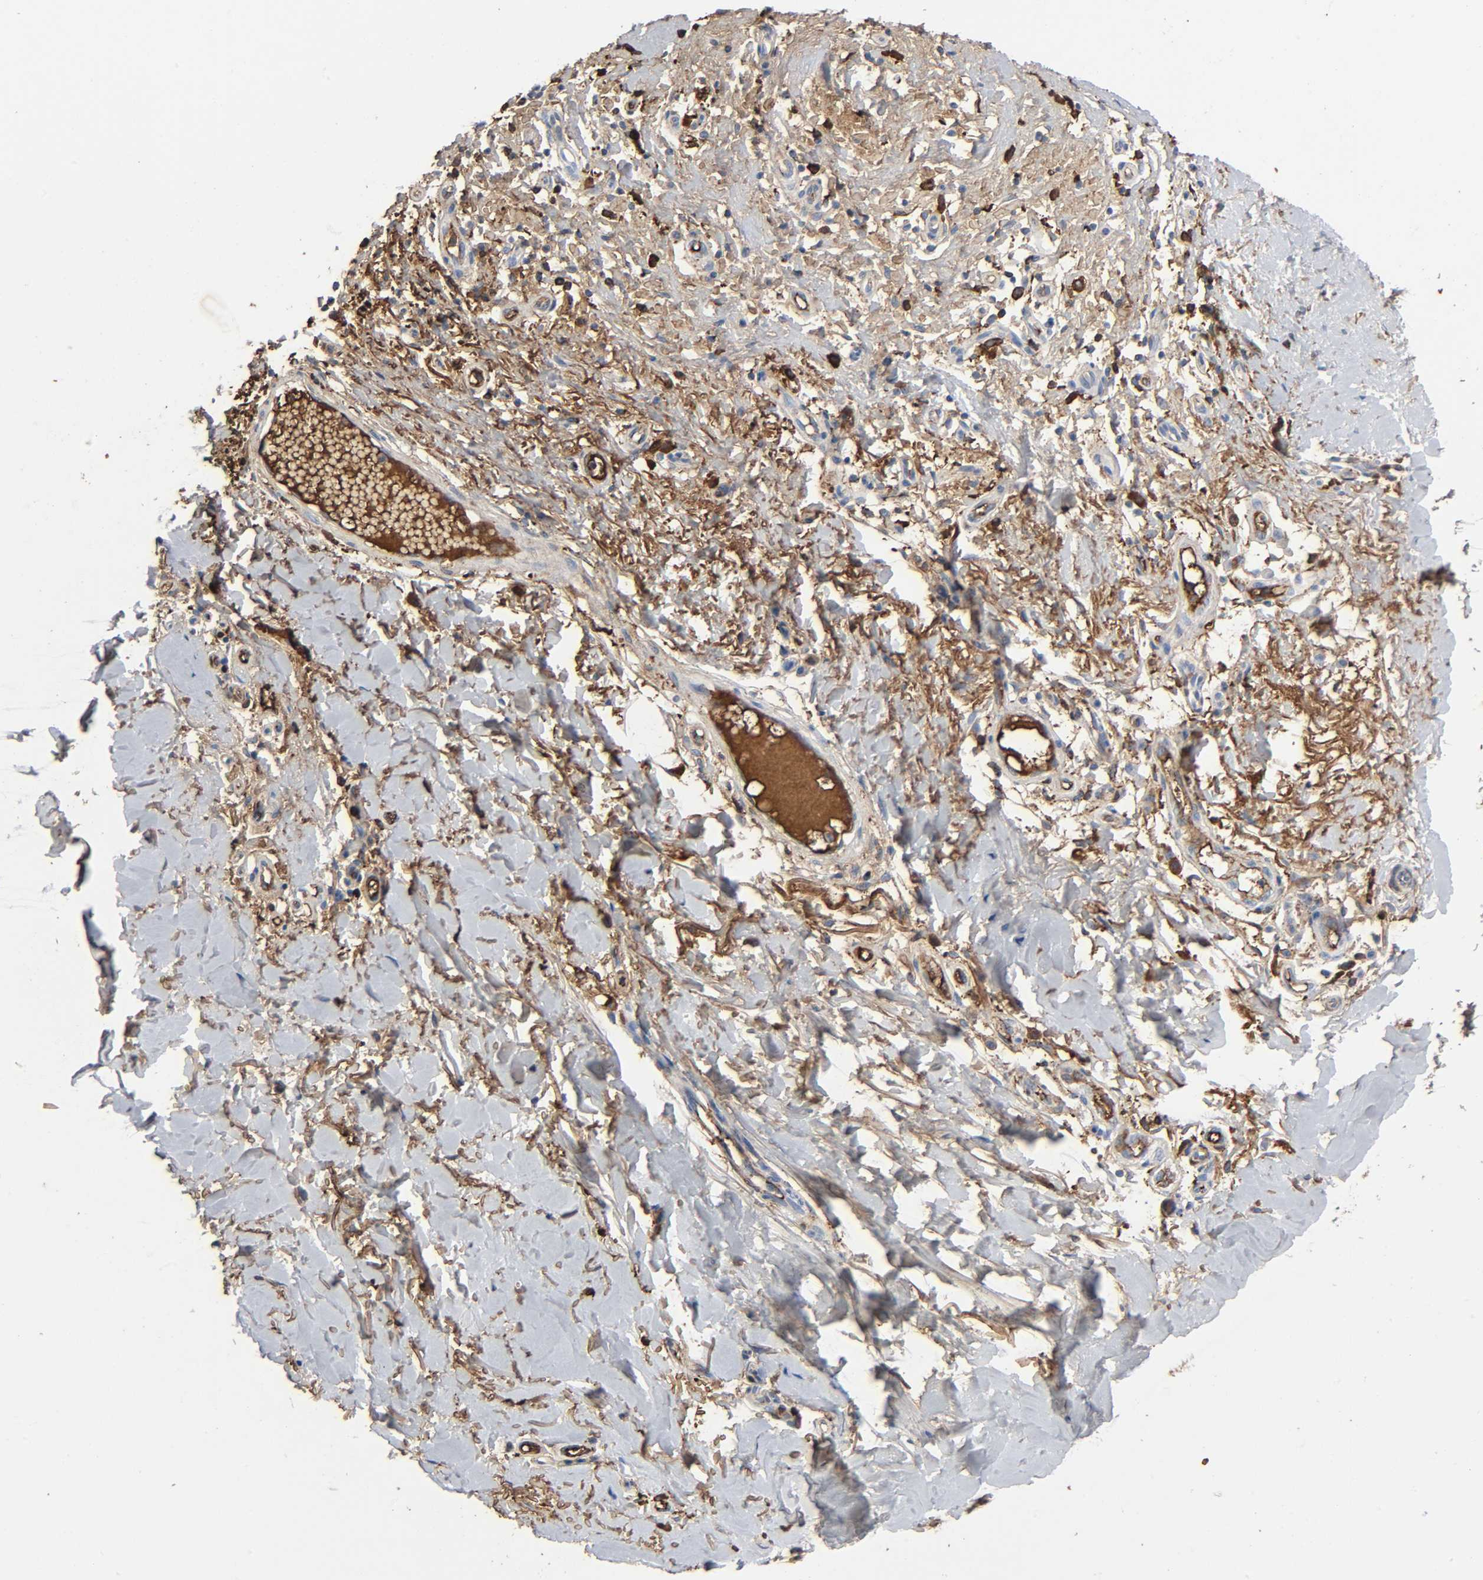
{"staining": {"intensity": "negative", "quantity": "none", "location": "none"}, "tissue": "skin cancer", "cell_type": "Tumor cells", "image_type": "cancer", "snomed": [{"axis": "morphology", "description": "Fibrosis, NOS"}, {"axis": "morphology", "description": "Basal cell carcinoma"}, {"axis": "topography", "description": "Skin"}], "caption": "IHC image of neoplastic tissue: skin basal cell carcinoma stained with DAB (3,3'-diaminobenzidine) reveals no significant protein expression in tumor cells.", "gene": "C3", "patient": {"sex": "male", "age": 76}}